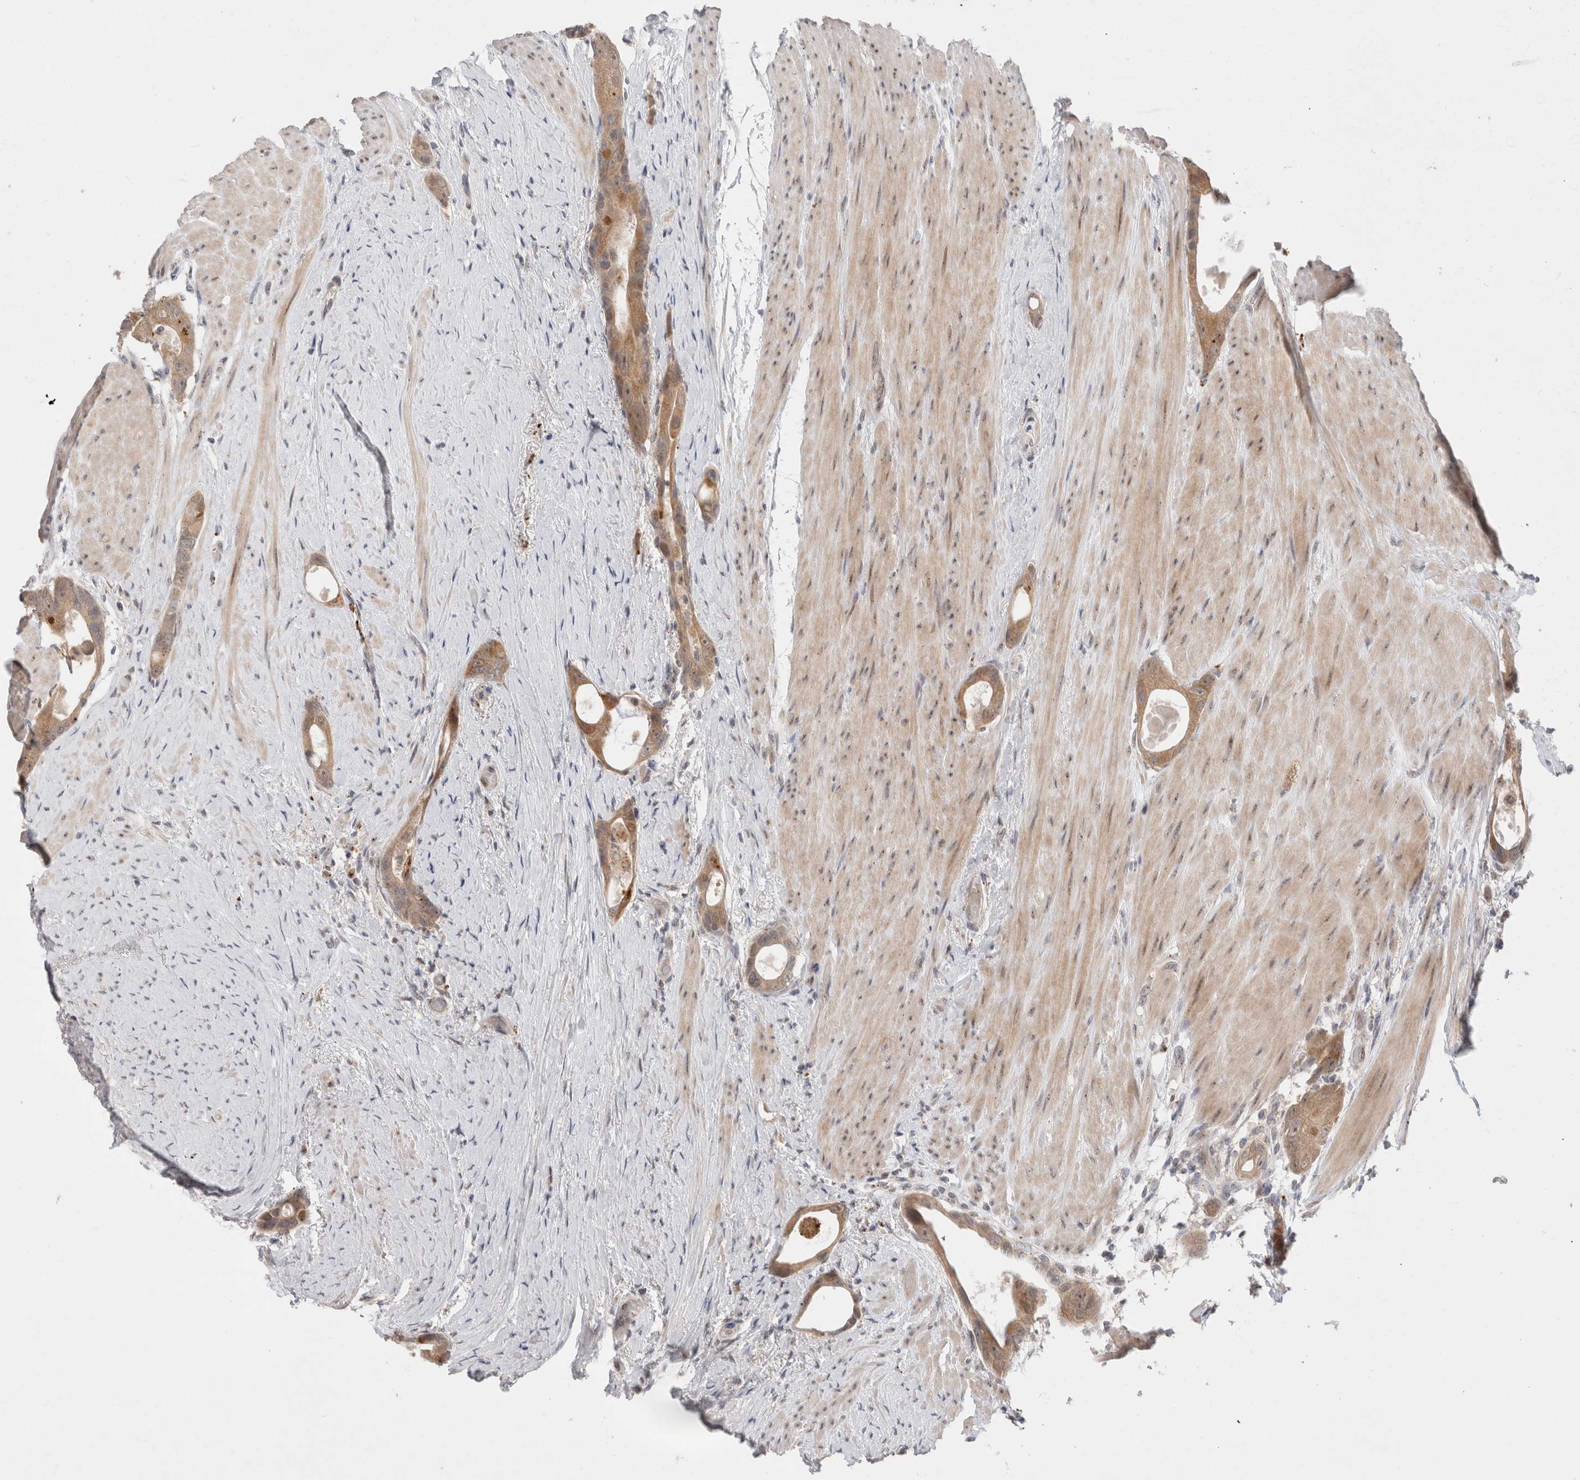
{"staining": {"intensity": "moderate", "quantity": ">75%", "location": "cytoplasmic/membranous"}, "tissue": "colorectal cancer", "cell_type": "Tumor cells", "image_type": "cancer", "snomed": [{"axis": "morphology", "description": "Adenocarcinoma, NOS"}, {"axis": "topography", "description": "Rectum"}], "caption": "A brown stain labels moderate cytoplasmic/membranous expression of a protein in human colorectal cancer tumor cells.", "gene": "SLC29A1", "patient": {"sex": "male", "age": 51}}